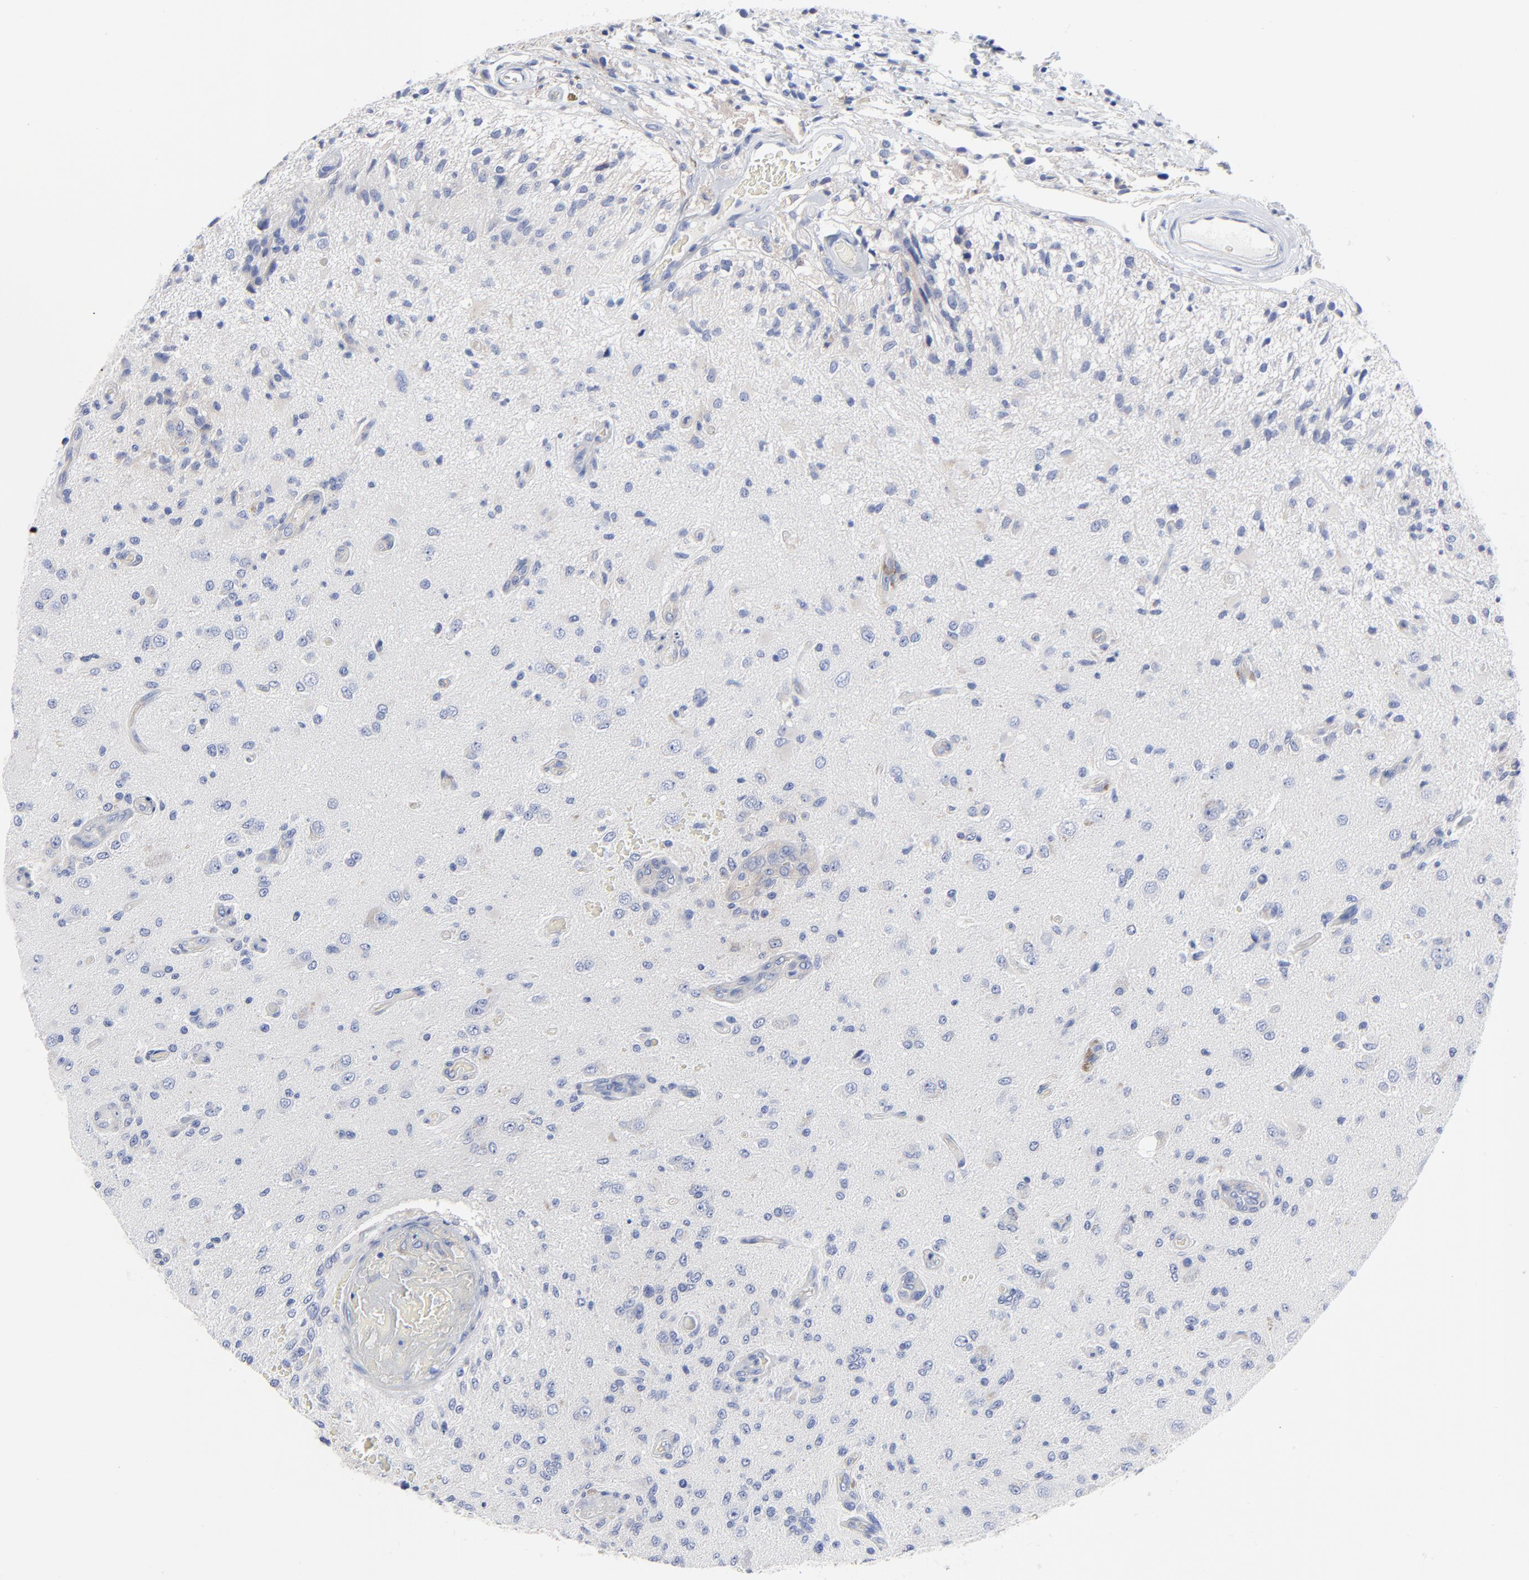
{"staining": {"intensity": "weak", "quantity": "<25%", "location": "cytoplasmic/membranous"}, "tissue": "glioma", "cell_type": "Tumor cells", "image_type": "cancer", "snomed": [{"axis": "morphology", "description": "Normal tissue, NOS"}, {"axis": "morphology", "description": "Glioma, malignant, High grade"}, {"axis": "topography", "description": "Cerebral cortex"}], "caption": "Glioma stained for a protein using immunohistochemistry (IHC) exhibits no expression tumor cells.", "gene": "STAT2", "patient": {"sex": "male", "age": 77}}